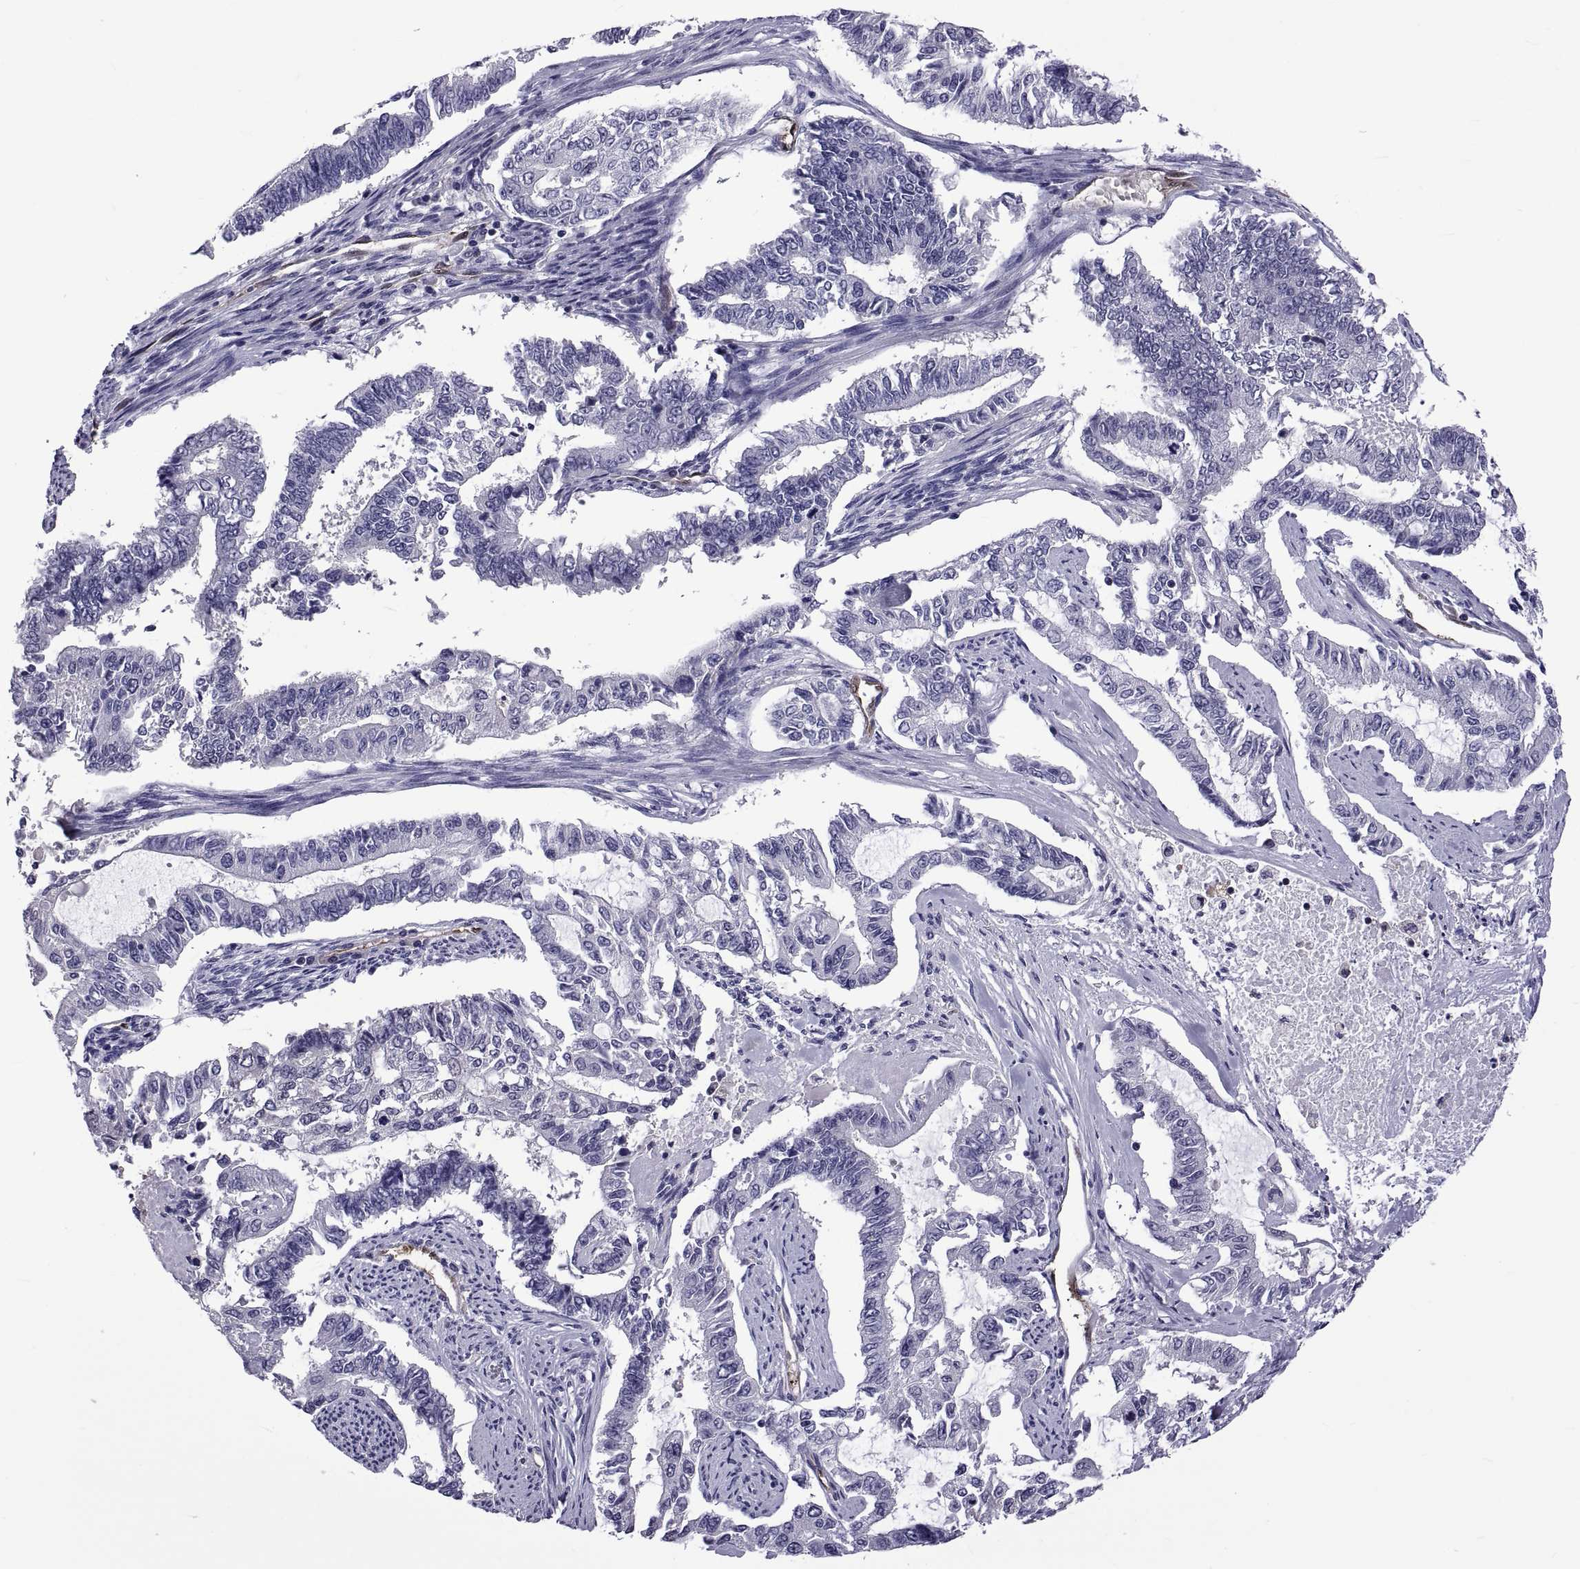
{"staining": {"intensity": "negative", "quantity": "none", "location": "none"}, "tissue": "endometrial cancer", "cell_type": "Tumor cells", "image_type": "cancer", "snomed": [{"axis": "morphology", "description": "Adenocarcinoma, NOS"}, {"axis": "topography", "description": "Uterus"}], "caption": "Immunohistochemistry micrograph of endometrial cancer (adenocarcinoma) stained for a protein (brown), which exhibits no positivity in tumor cells. (Brightfield microscopy of DAB immunohistochemistry (IHC) at high magnification).", "gene": "LCN9", "patient": {"sex": "female", "age": 59}}